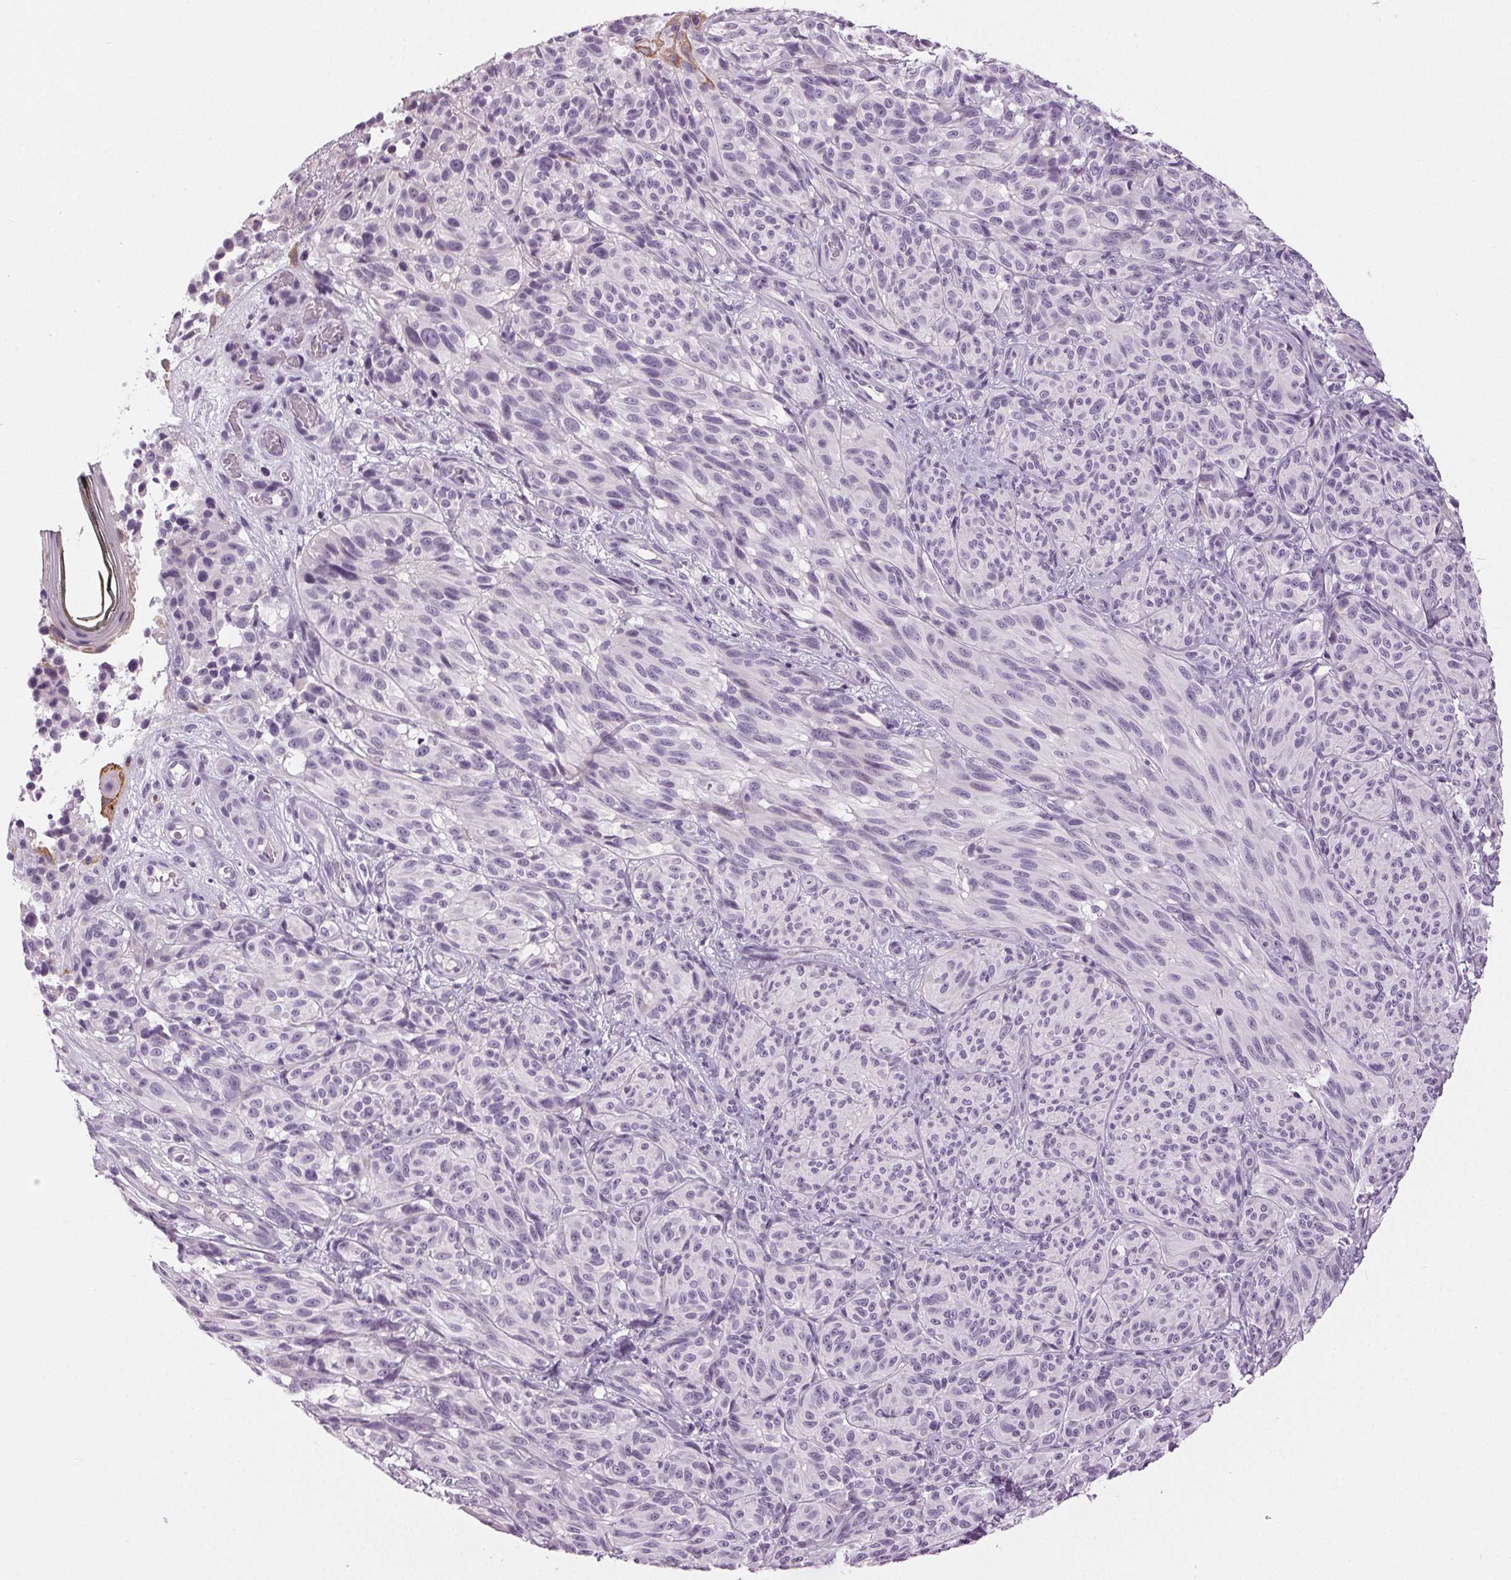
{"staining": {"intensity": "negative", "quantity": "none", "location": "none"}, "tissue": "melanoma", "cell_type": "Tumor cells", "image_type": "cancer", "snomed": [{"axis": "morphology", "description": "Malignant melanoma, NOS"}, {"axis": "topography", "description": "Skin"}], "caption": "There is no significant expression in tumor cells of malignant melanoma.", "gene": "MISP", "patient": {"sex": "female", "age": 85}}